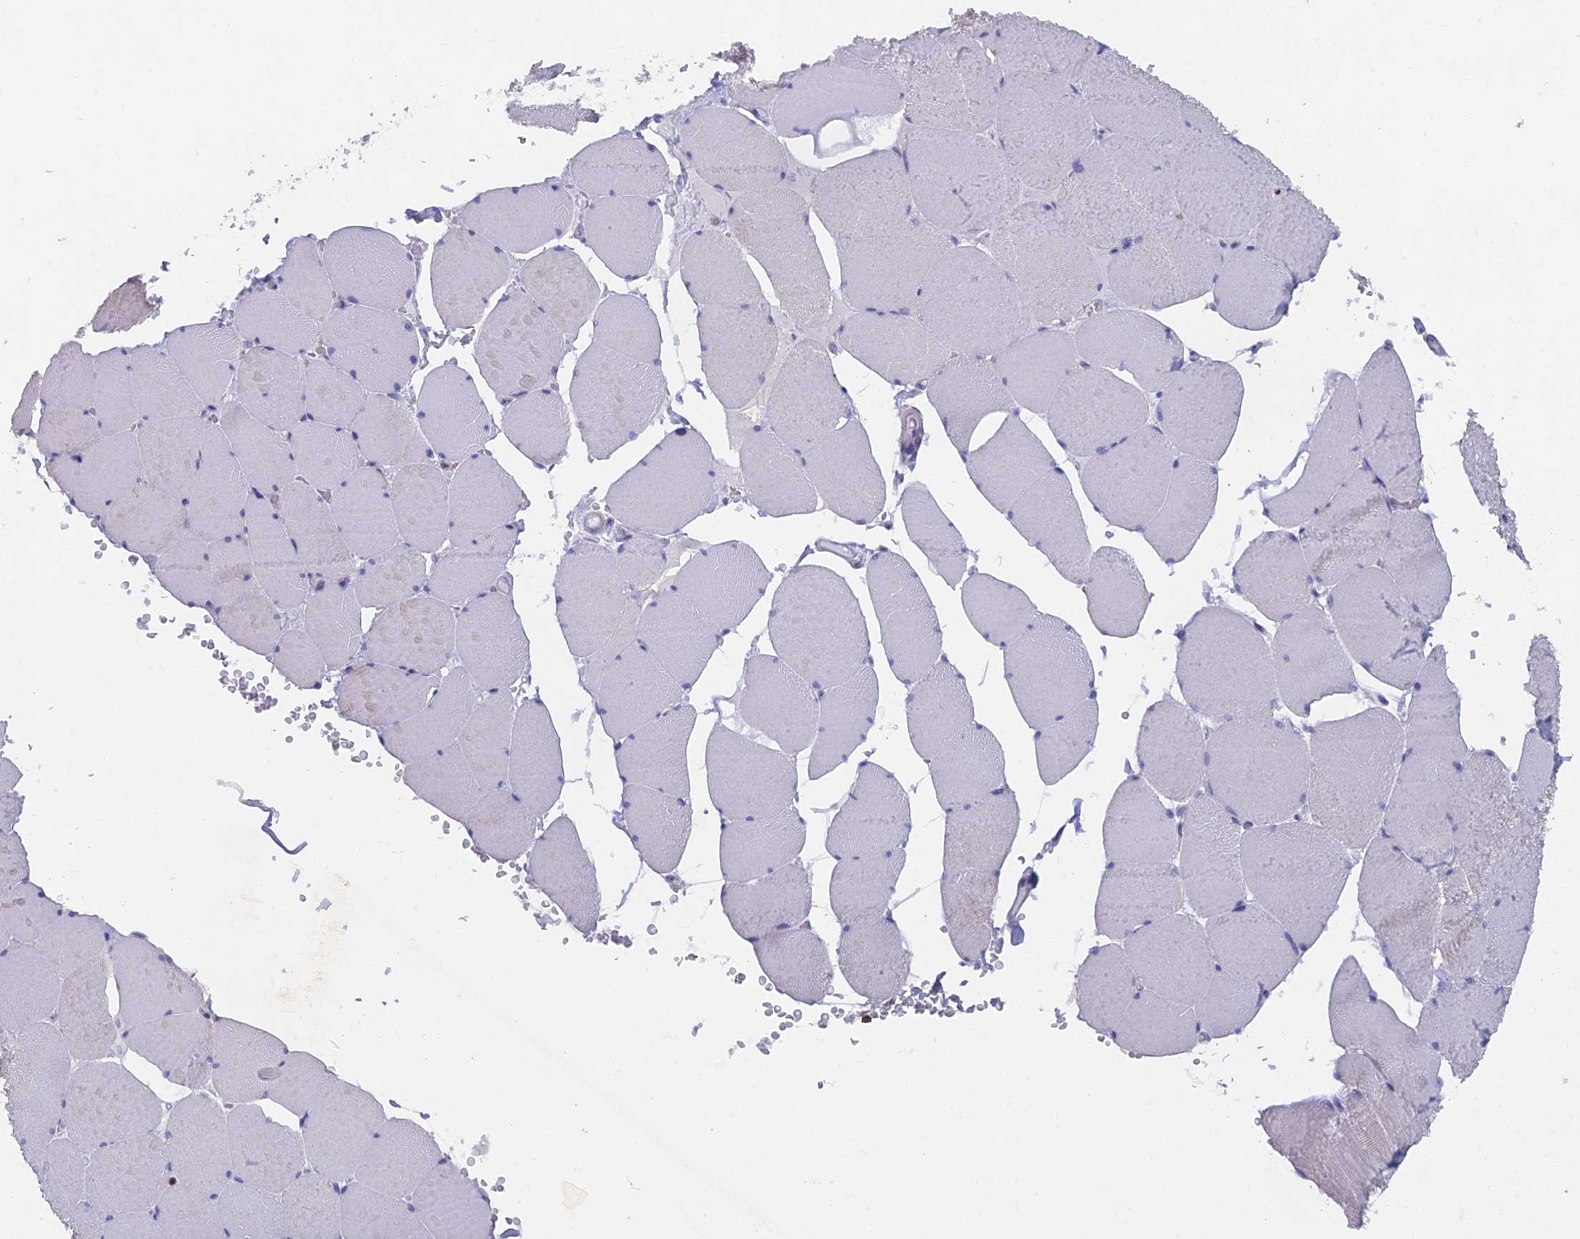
{"staining": {"intensity": "negative", "quantity": "none", "location": "none"}, "tissue": "skeletal muscle", "cell_type": "Myocytes", "image_type": "normal", "snomed": [{"axis": "morphology", "description": "Normal tissue, NOS"}, {"axis": "topography", "description": "Skeletal muscle"}, {"axis": "topography", "description": "Head-Neck"}], "caption": "A photomicrograph of human skeletal muscle is negative for staining in myocytes. Nuclei are stained in blue.", "gene": "ABI3BP", "patient": {"sex": "male", "age": 66}}